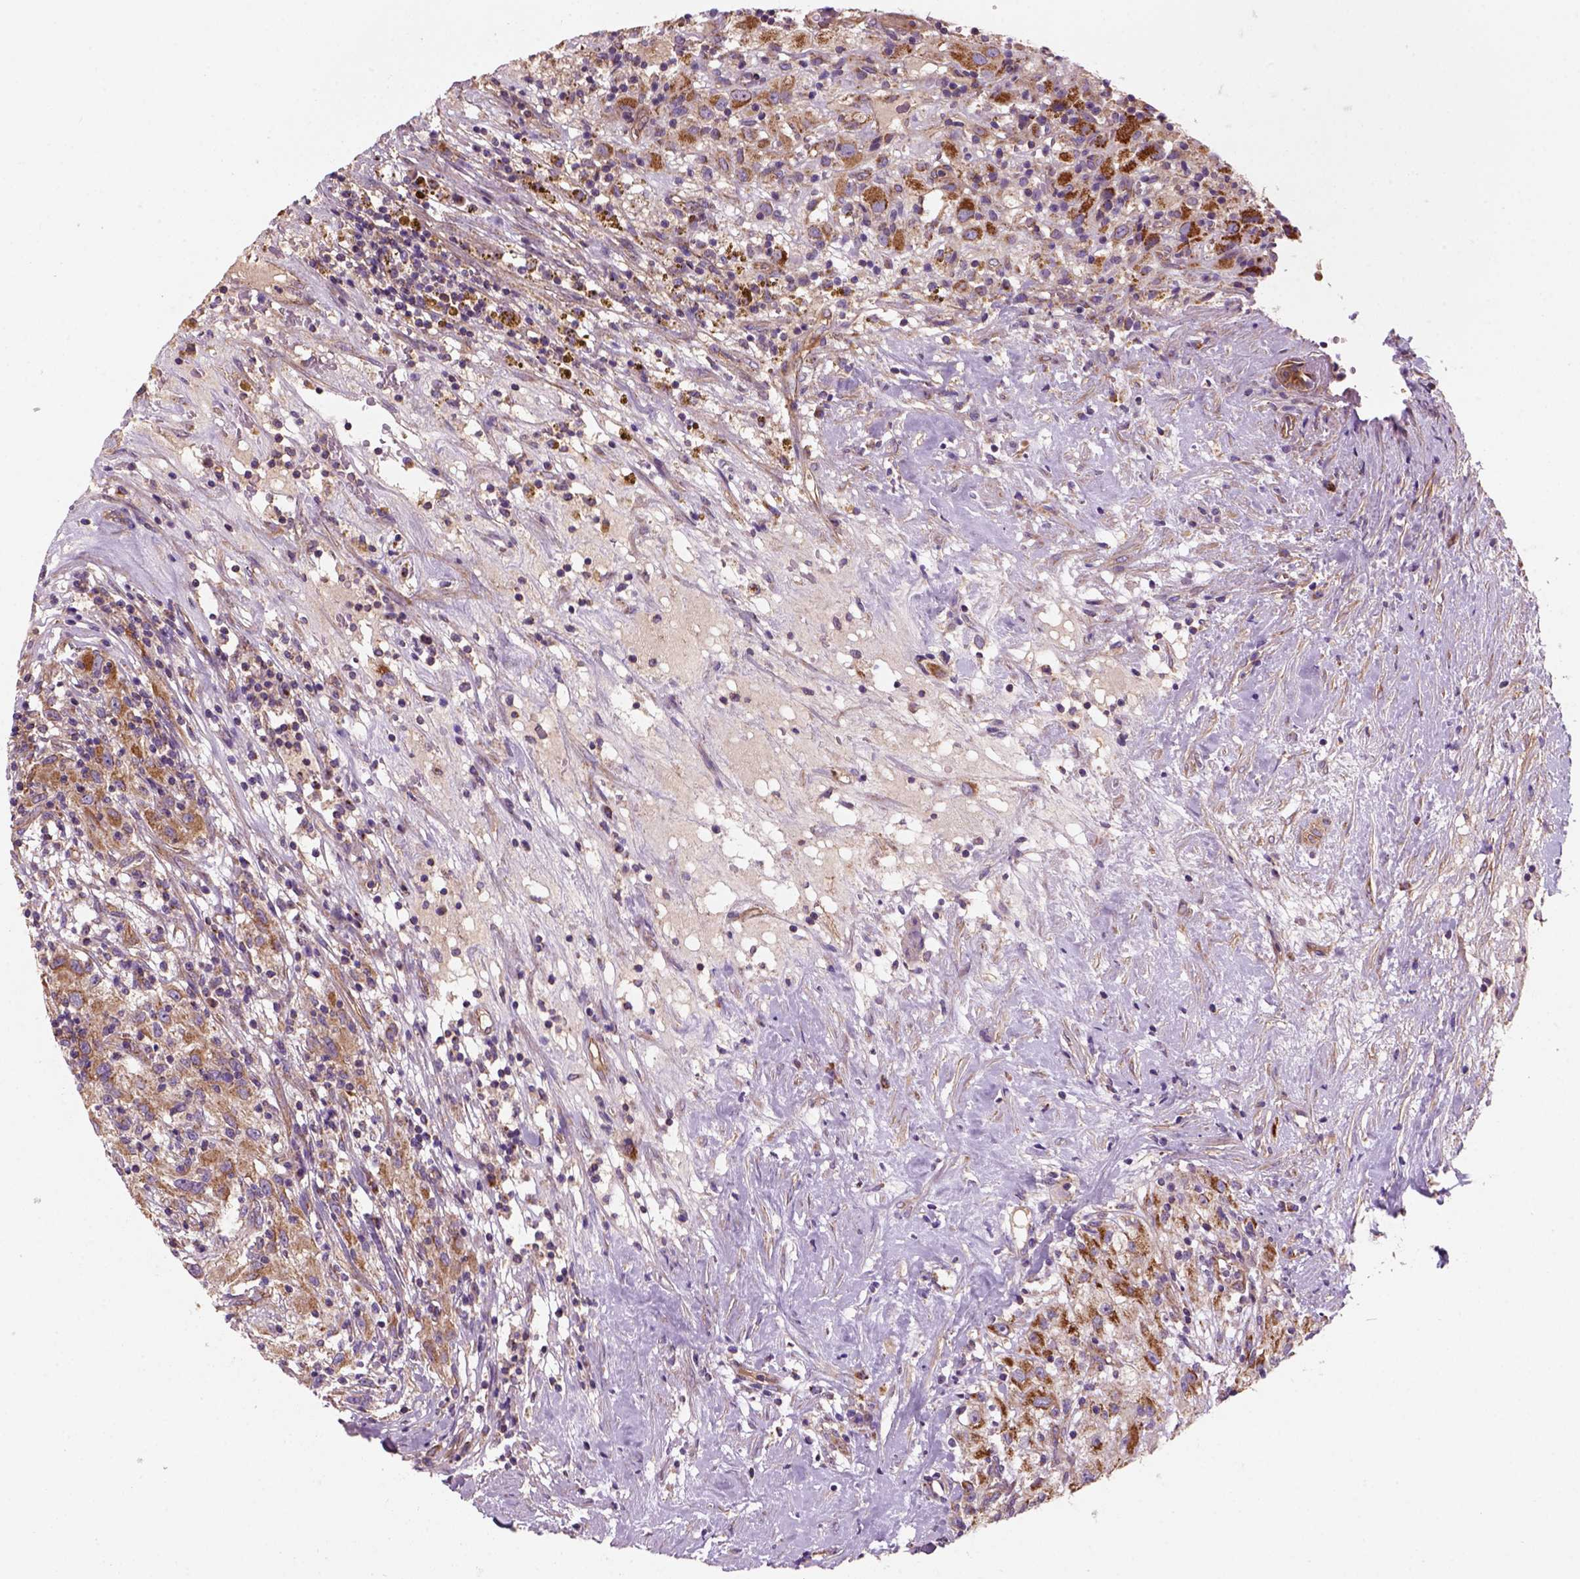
{"staining": {"intensity": "strong", "quantity": "<25%", "location": "cytoplasmic/membranous"}, "tissue": "renal cancer", "cell_type": "Tumor cells", "image_type": "cancer", "snomed": [{"axis": "morphology", "description": "Adenocarcinoma, NOS"}, {"axis": "topography", "description": "Kidney"}], "caption": "Adenocarcinoma (renal) tissue exhibits strong cytoplasmic/membranous staining in about <25% of tumor cells, visualized by immunohistochemistry. The staining was performed using DAB (3,3'-diaminobenzidine), with brown indicating positive protein expression. Nuclei are stained blue with hematoxylin.", "gene": "WARS2", "patient": {"sex": "female", "age": 67}}